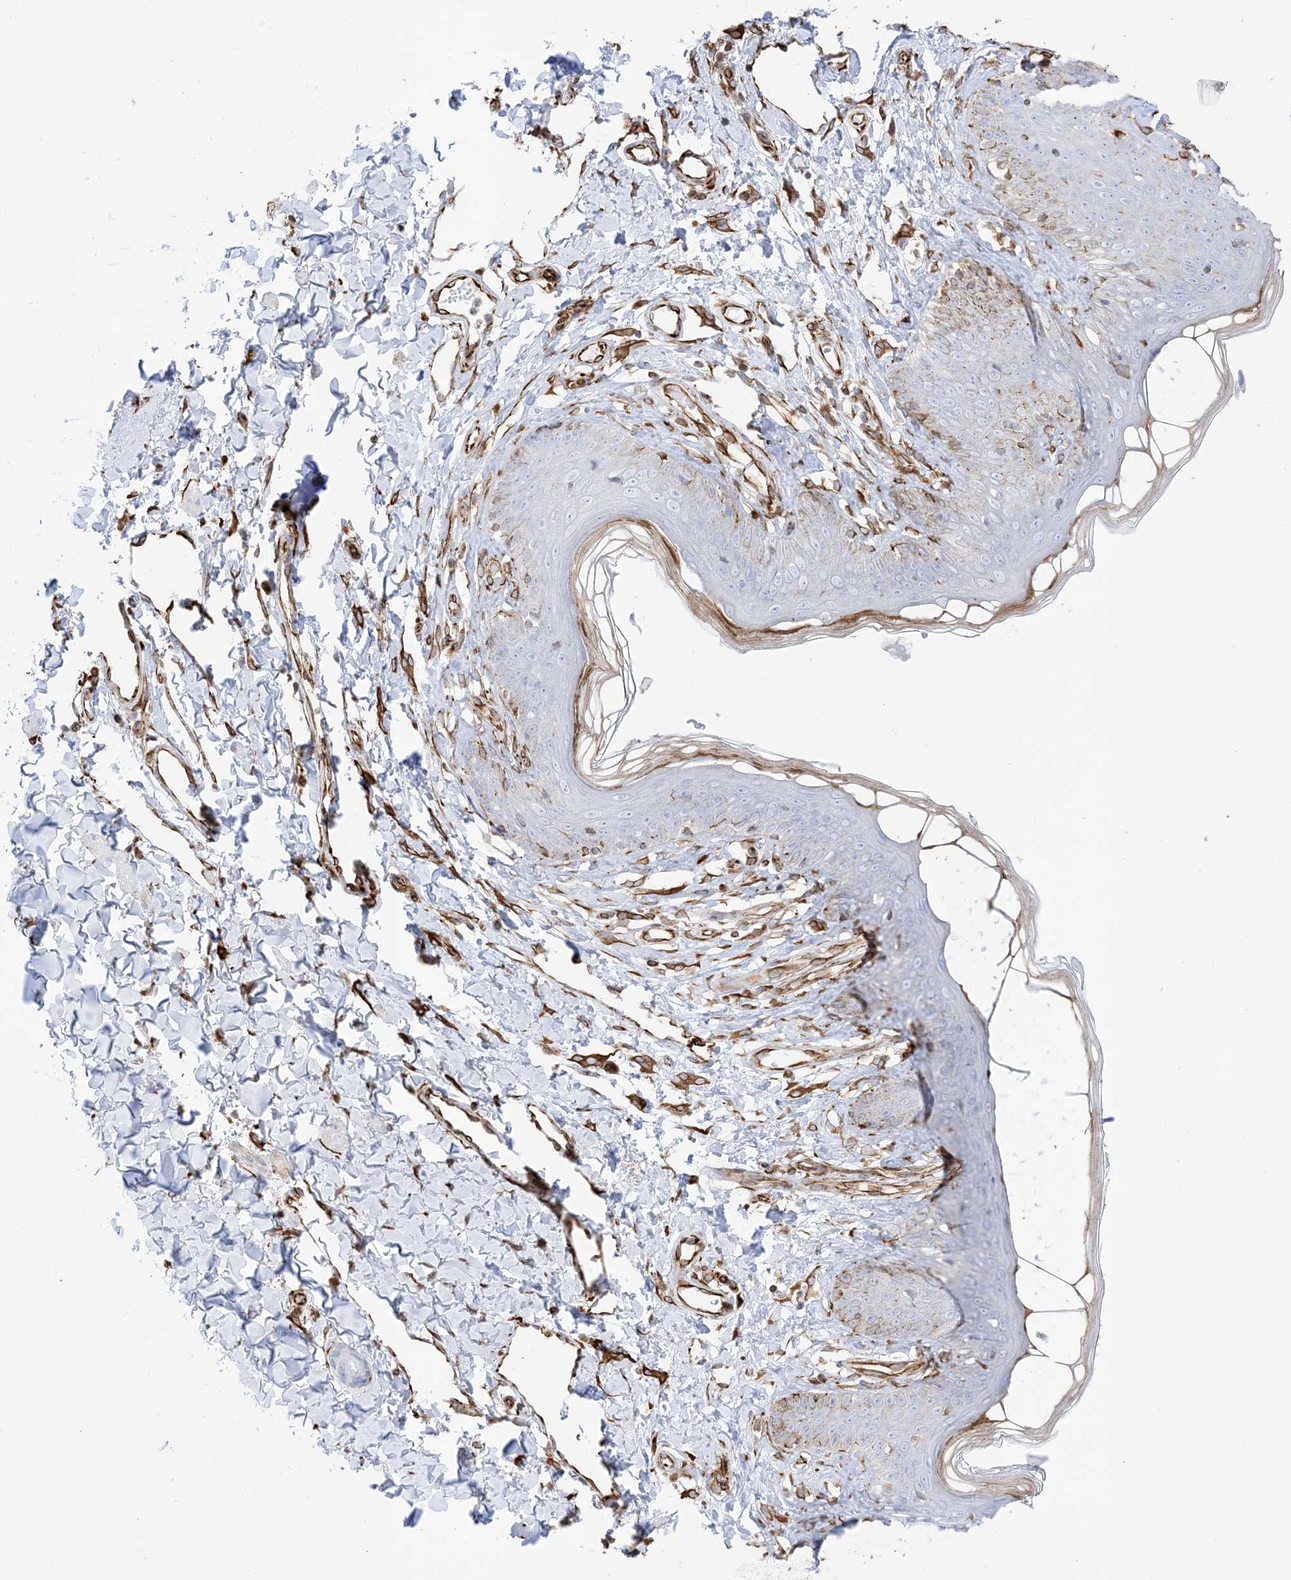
{"staining": {"intensity": "moderate", "quantity": "<25%", "location": "cytoplasmic/membranous"}, "tissue": "skin", "cell_type": "Epidermal cells", "image_type": "normal", "snomed": [{"axis": "morphology", "description": "Normal tissue, NOS"}, {"axis": "morphology", "description": "Squamous cell carcinoma, NOS"}, {"axis": "topography", "description": "Vulva"}], "caption": "Protein staining of normal skin reveals moderate cytoplasmic/membranous positivity in about <25% of epidermal cells. The protein is shown in brown color, while the nuclei are stained blue.", "gene": "PID1", "patient": {"sex": "female", "age": 85}}